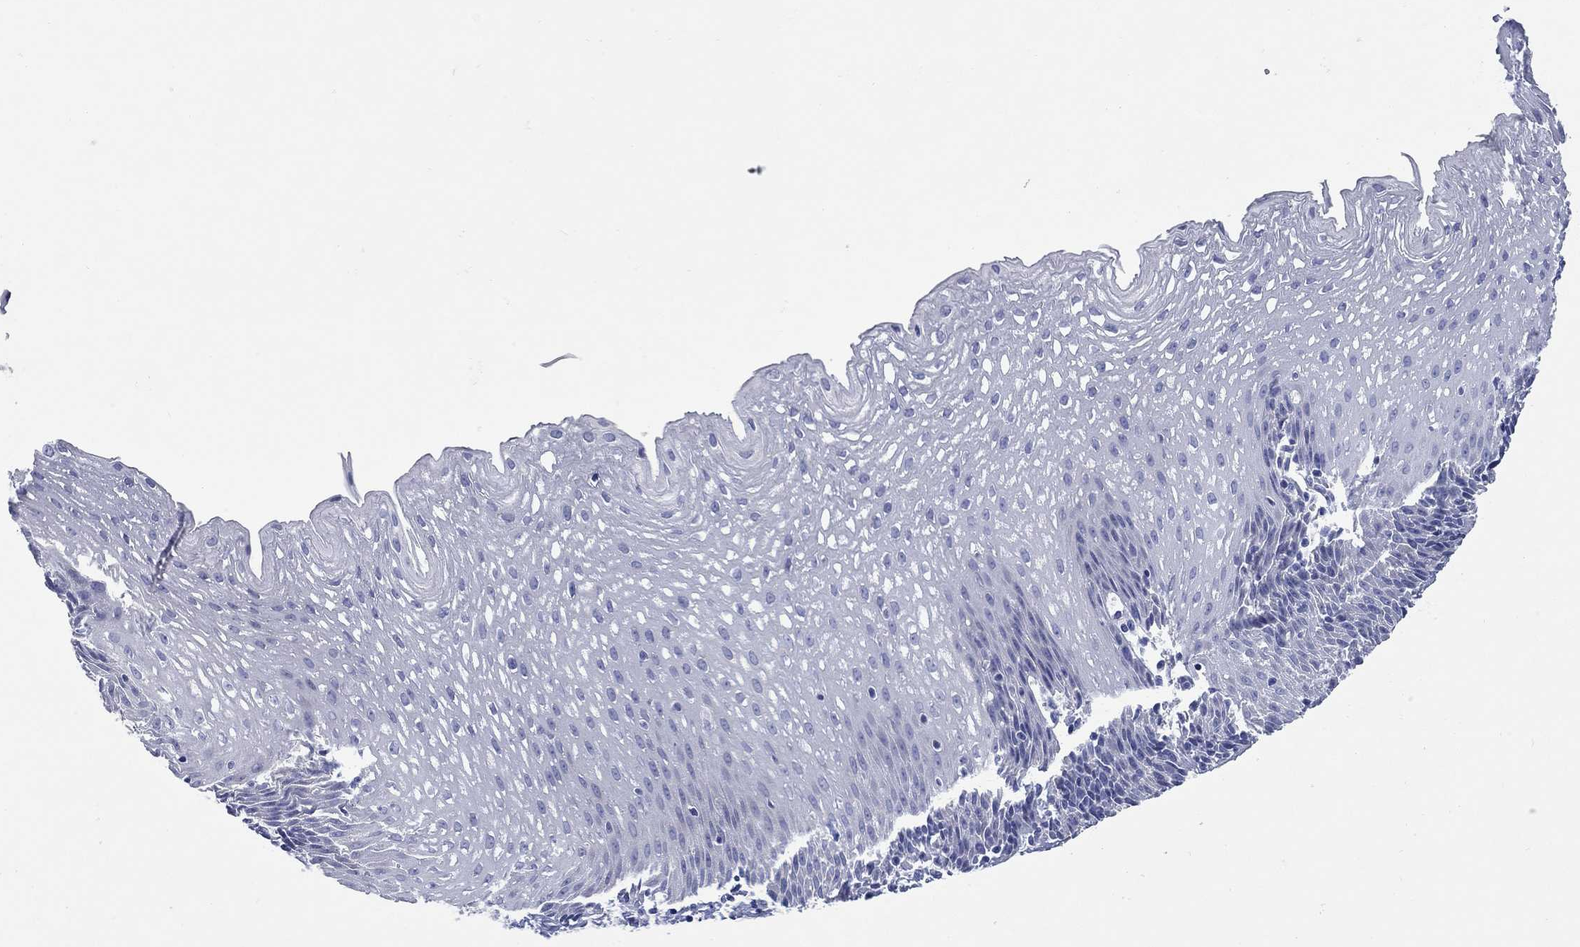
{"staining": {"intensity": "negative", "quantity": "none", "location": "none"}, "tissue": "esophagus", "cell_type": "Squamous epithelial cells", "image_type": "normal", "snomed": [{"axis": "morphology", "description": "Normal tissue, NOS"}, {"axis": "topography", "description": "Esophagus"}], "caption": "There is no significant positivity in squamous epithelial cells of esophagus. (Stains: DAB (3,3'-diaminobenzidine) immunohistochemistry (IHC) with hematoxylin counter stain, Microscopy: brightfield microscopy at high magnification).", "gene": "PDZD3", "patient": {"sex": "female", "age": 64}}